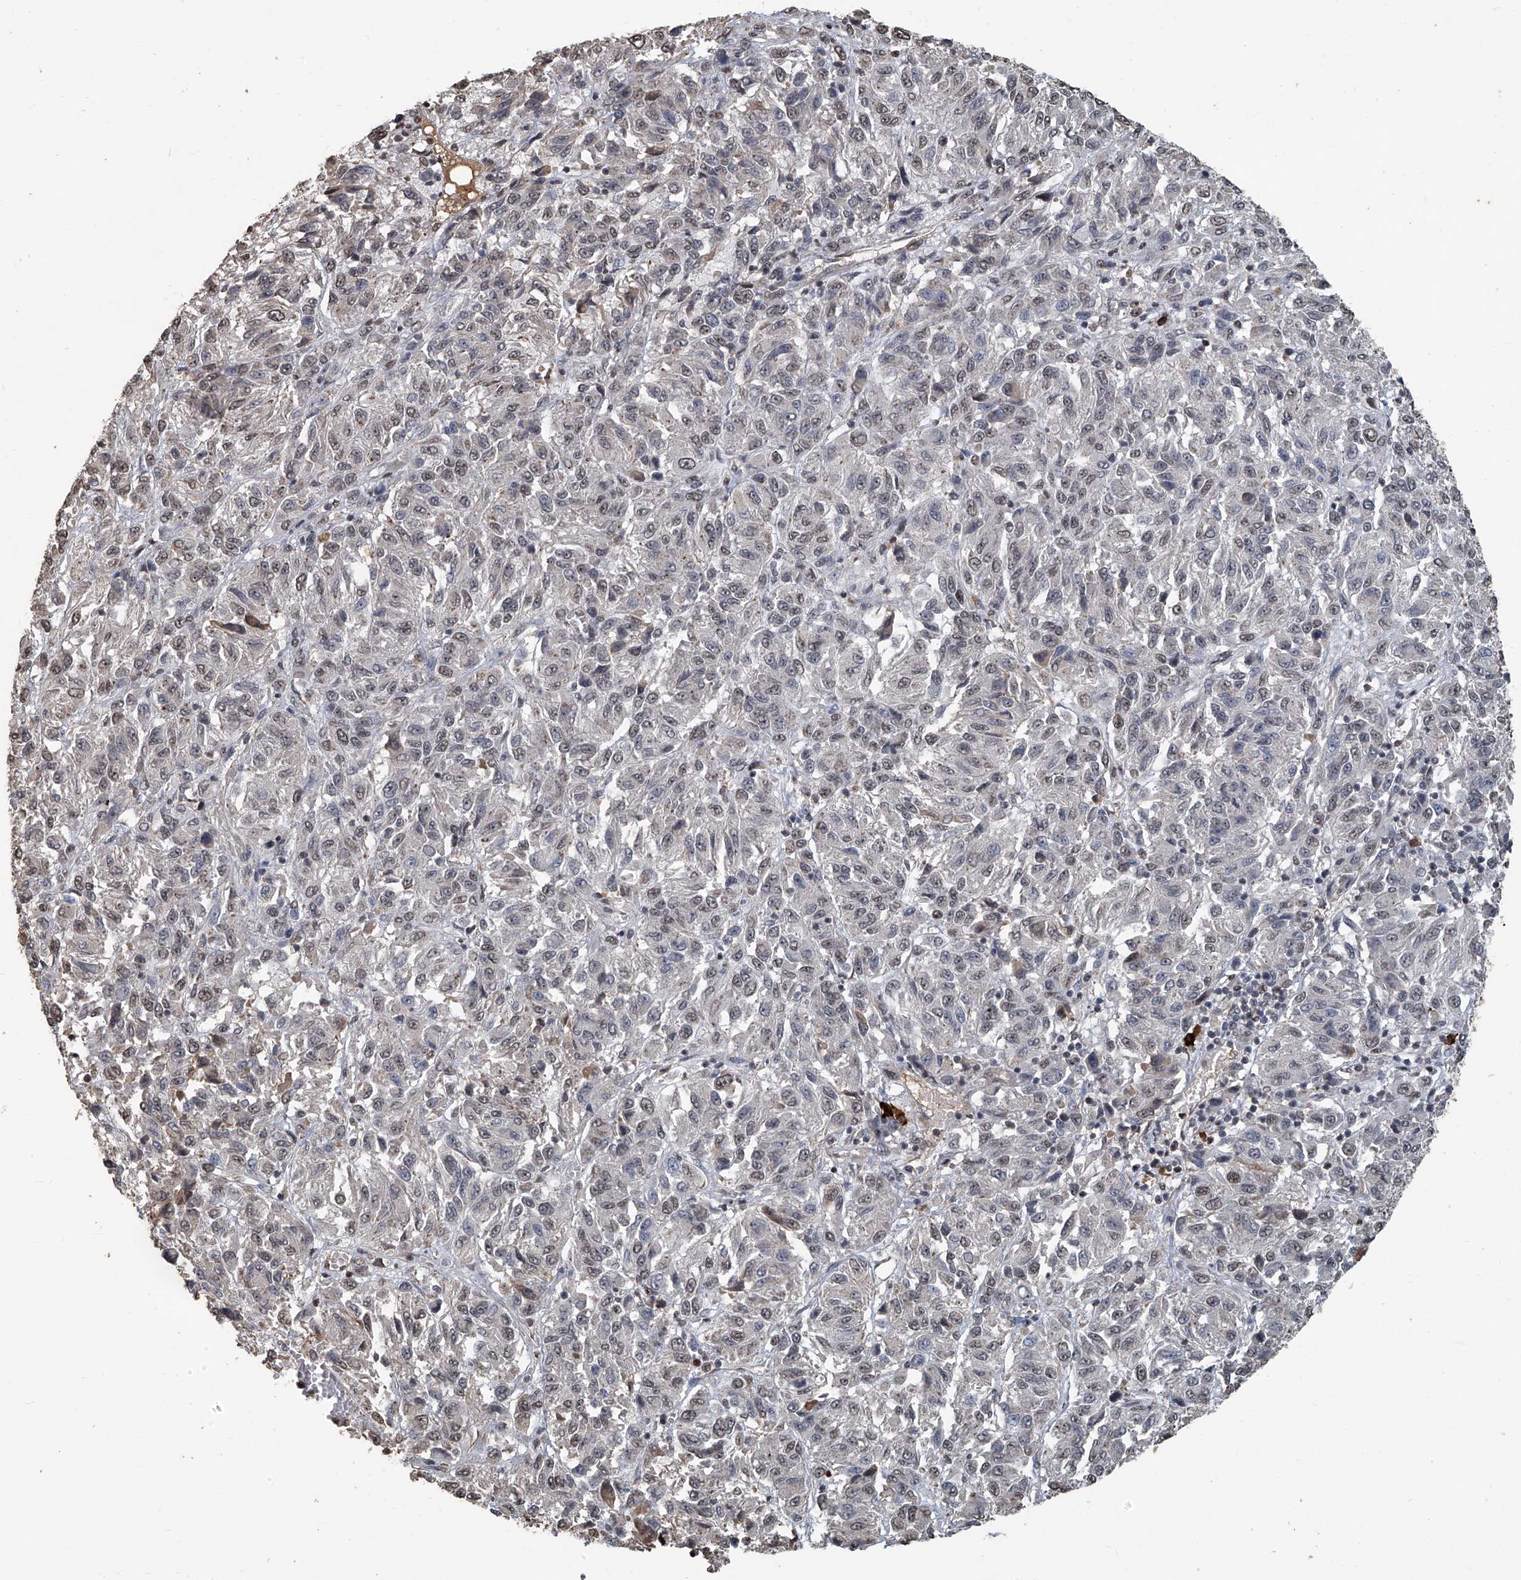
{"staining": {"intensity": "negative", "quantity": "none", "location": "none"}, "tissue": "melanoma", "cell_type": "Tumor cells", "image_type": "cancer", "snomed": [{"axis": "morphology", "description": "Malignant melanoma, Metastatic site"}, {"axis": "topography", "description": "Lung"}], "caption": "An immunohistochemistry (IHC) histopathology image of malignant melanoma (metastatic site) is shown. There is no staining in tumor cells of malignant melanoma (metastatic site). (DAB IHC with hematoxylin counter stain).", "gene": "GPR132", "patient": {"sex": "male", "age": 64}}